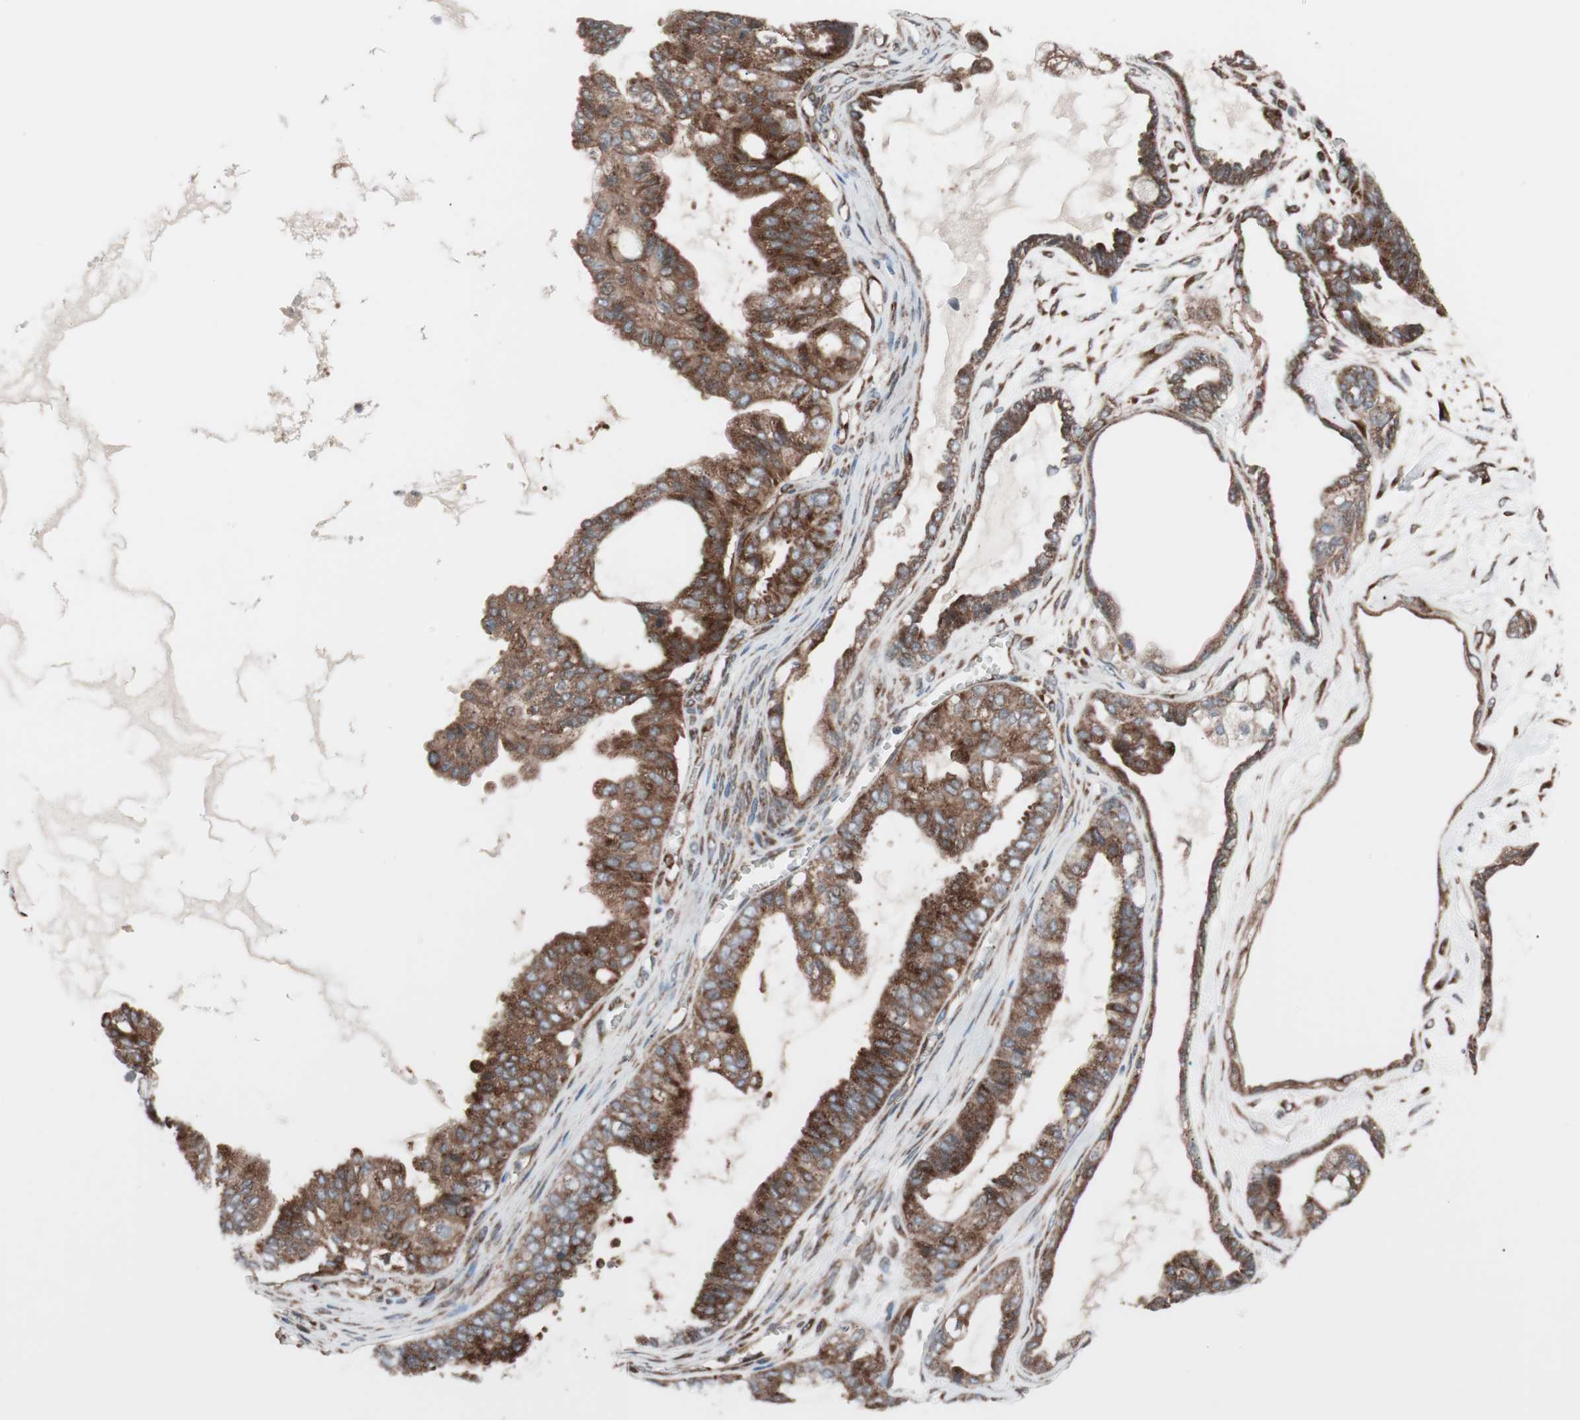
{"staining": {"intensity": "moderate", "quantity": ">75%", "location": "cytoplasmic/membranous"}, "tissue": "ovarian cancer", "cell_type": "Tumor cells", "image_type": "cancer", "snomed": [{"axis": "morphology", "description": "Carcinoma, NOS"}, {"axis": "morphology", "description": "Carcinoma, endometroid"}, {"axis": "topography", "description": "Ovary"}], "caption": "This is a micrograph of immunohistochemistry staining of ovarian cancer (carcinoma), which shows moderate staining in the cytoplasmic/membranous of tumor cells.", "gene": "SEC31A", "patient": {"sex": "female", "age": 50}}